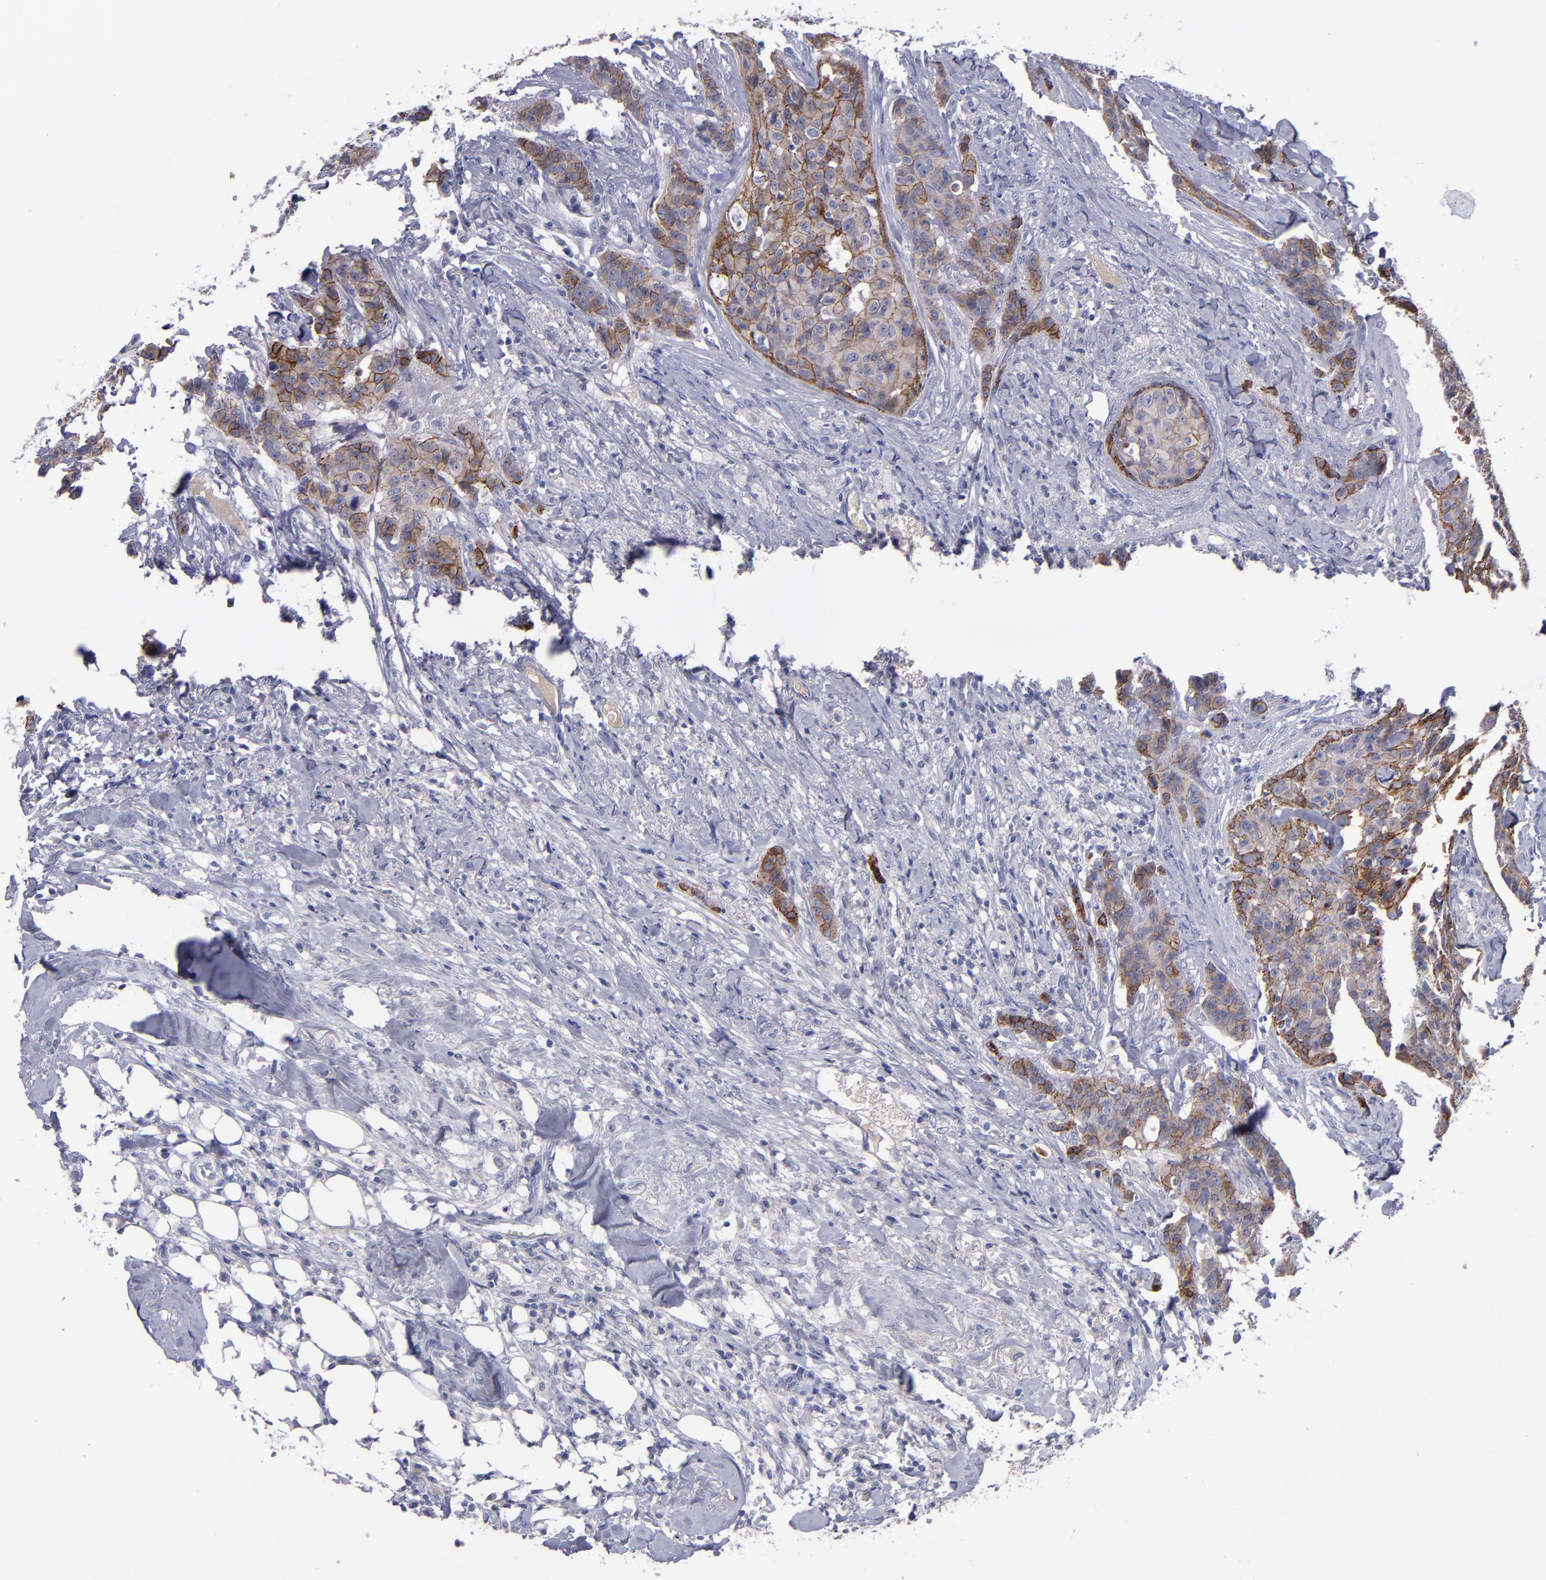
{"staining": {"intensity": "moderate", "quantity": ">75%", "location": "cytoplasmic/membranous"}, "tissue": "breast cancer", "cell_type": "Tumor cells", "image_type": "cancer", "snomed": [{"axis": "morphology", "description": "Duct carcinoma"}, {"axis": "topography", "description": "Breast"}], "caption": "Human breast infiltrating ductal carcinoma stained with a protein marker displays moderate staining in tumor cells.", "gene": "CDH3", "patient": {"sex": "female", "age": 40}}